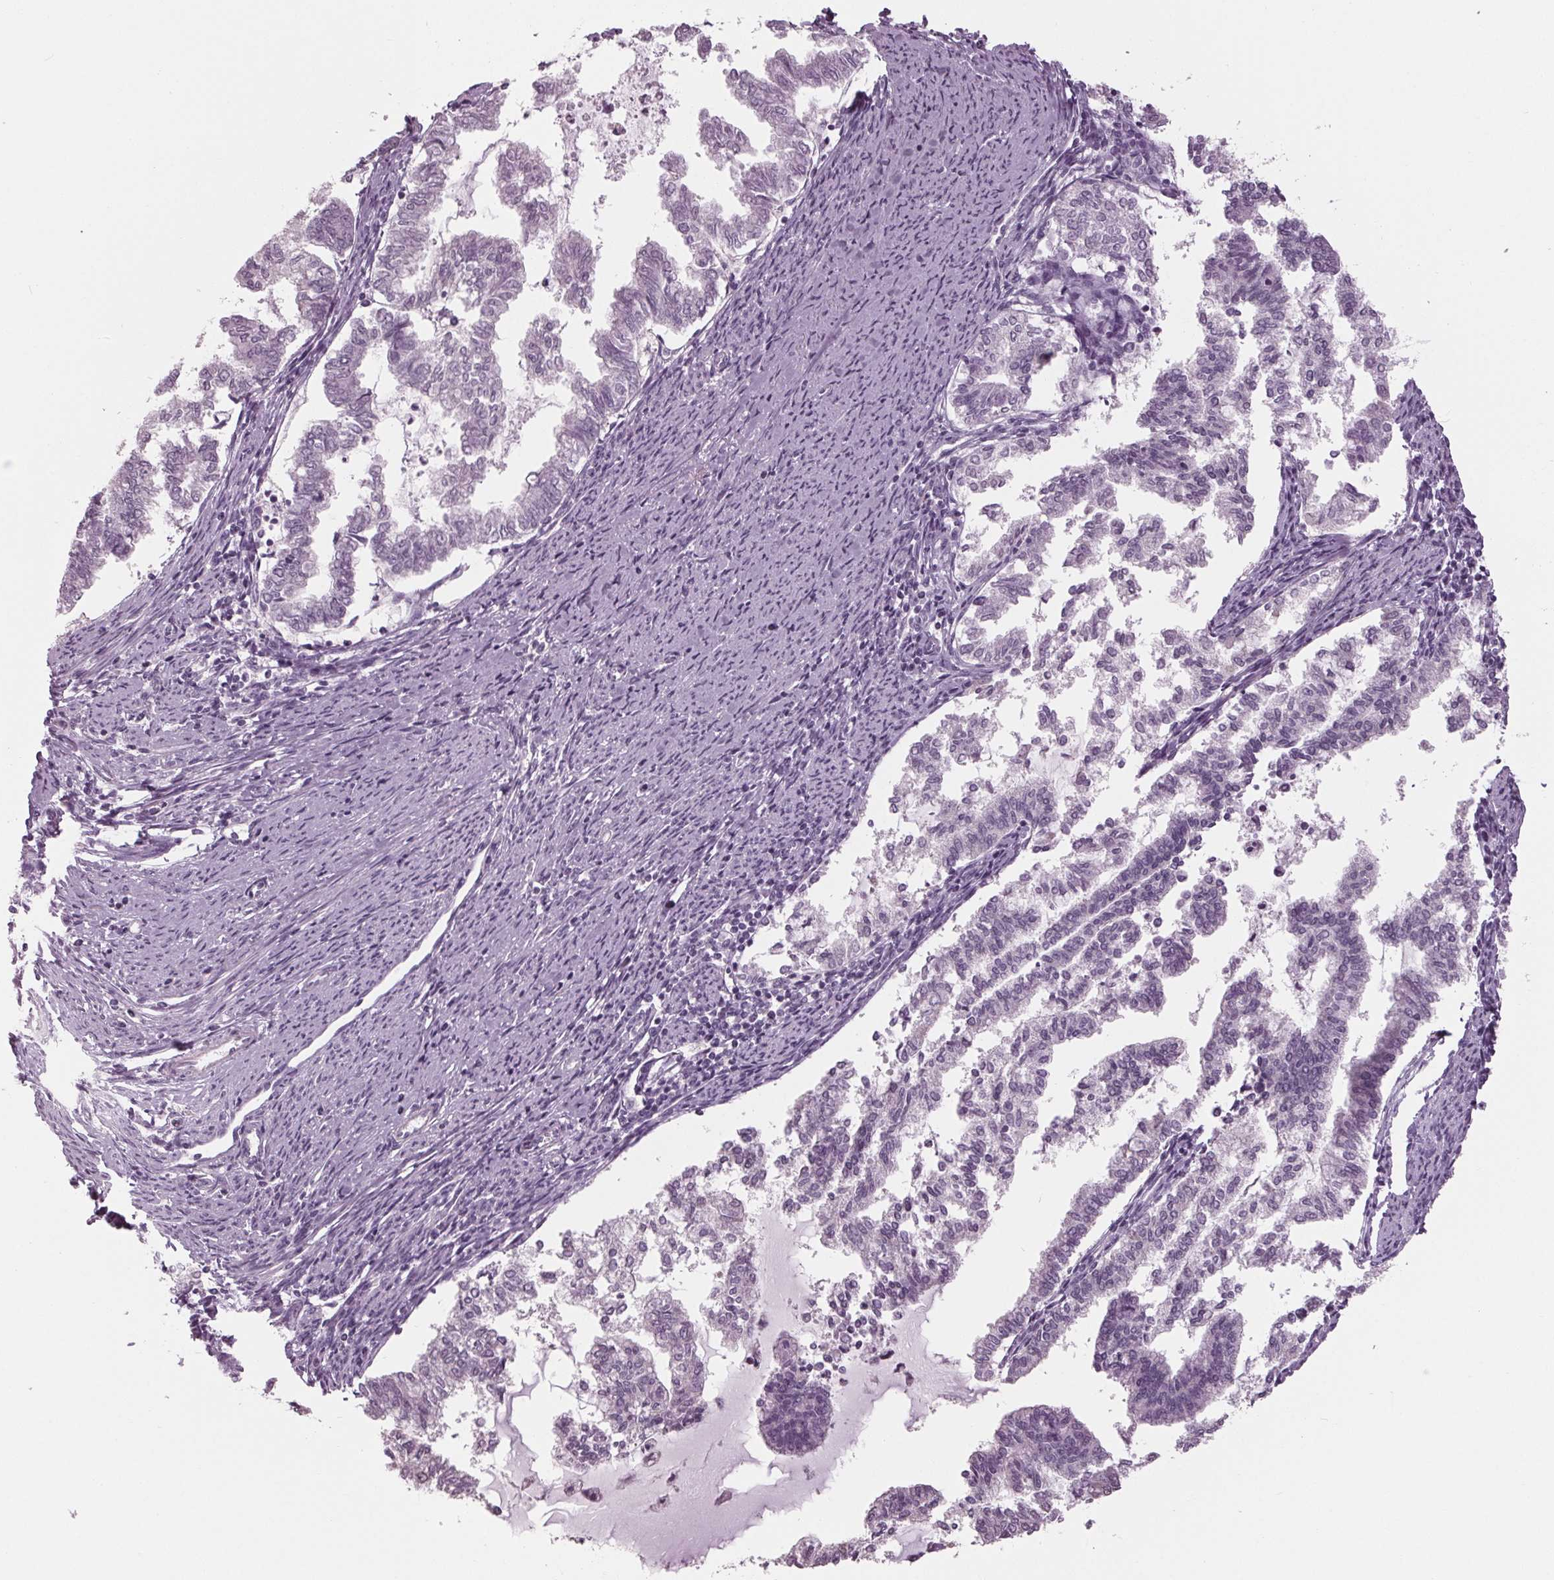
{"staining": {"intensity": "negative", "quantity": "none", "location": "none"}, "tissue": "endometrial cancer", "cell_type": "Tumor cells", "image_type": "cancer", "snomed": [{"axis": "morphology", "description": "Adenocarcinoma, NOS"}, {"axis": "topography", "description": "Endometrium"}], "caption": "Endometrial cancer (adenocarcinoma) was stained to show a protein in brown. There is no significant positivity in tumor cells. Brightfield microscopy of IHC stained with DAB (3,3'-diaminobenzidine) (brown) and hematoxylin (blue), captured at high magnification.", "gene": "TNNC2", "patient": {"sex": "female", "age": 79}}